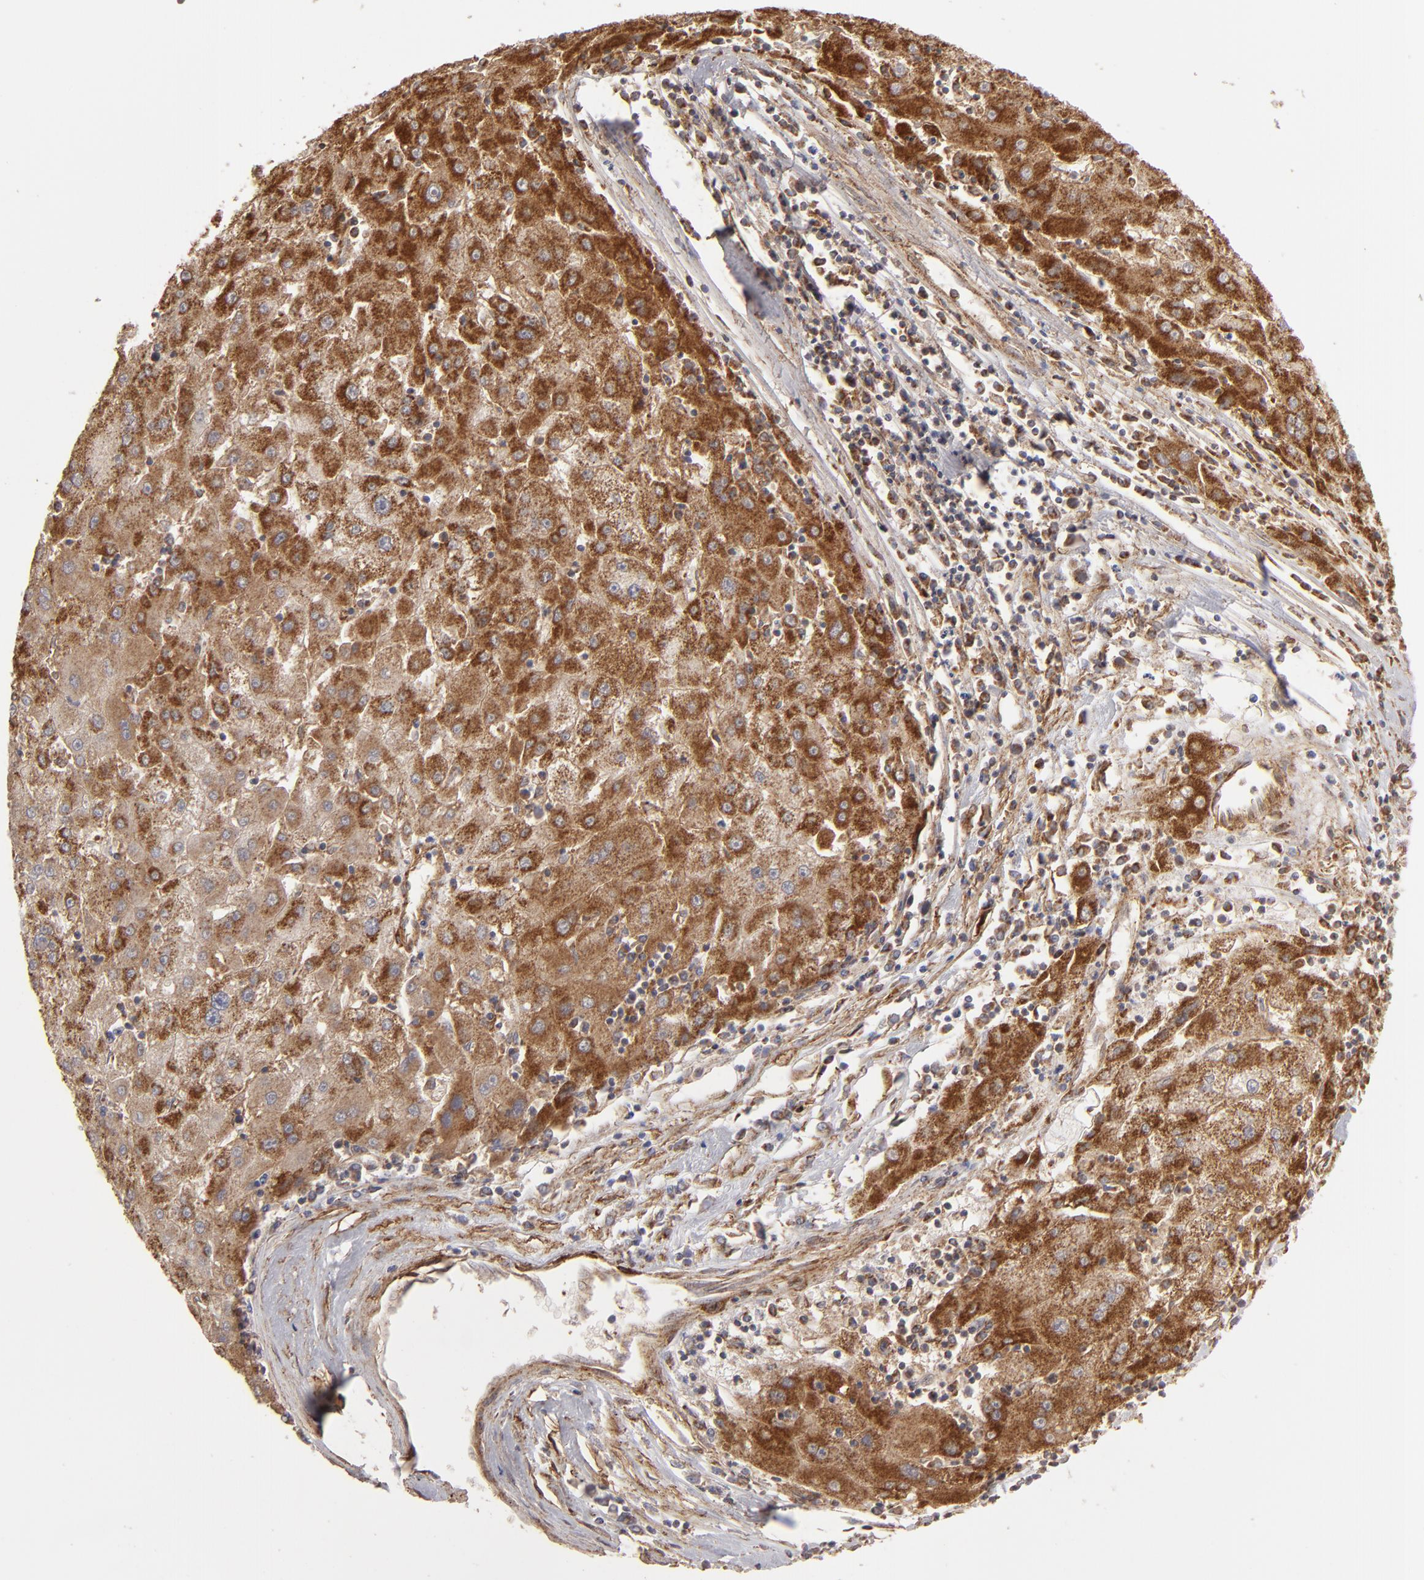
{"staining": {"intensity": "strong", "quantity": ">75%", "location": "cytoplasmic/membranous"}, "tissue": "liver cancer", "cell_type": "Tumor cells", "image_type": "cancer", "snomed": [{"axis": "morphology", "description": "Carcinoma, Hepatocellular, NOS"}, {"axis": "topography", "description": "Liver"}], "caption": "IHC micrograph of human hepatocellular carcinoma (liver) stained for a protein (brown), which exhibits high levels of strong cytoplasmic/membranous expression in about >75% of tumor cells.", "gene": "ITGB5", "patient": {"sex": "male", "age": 72}}